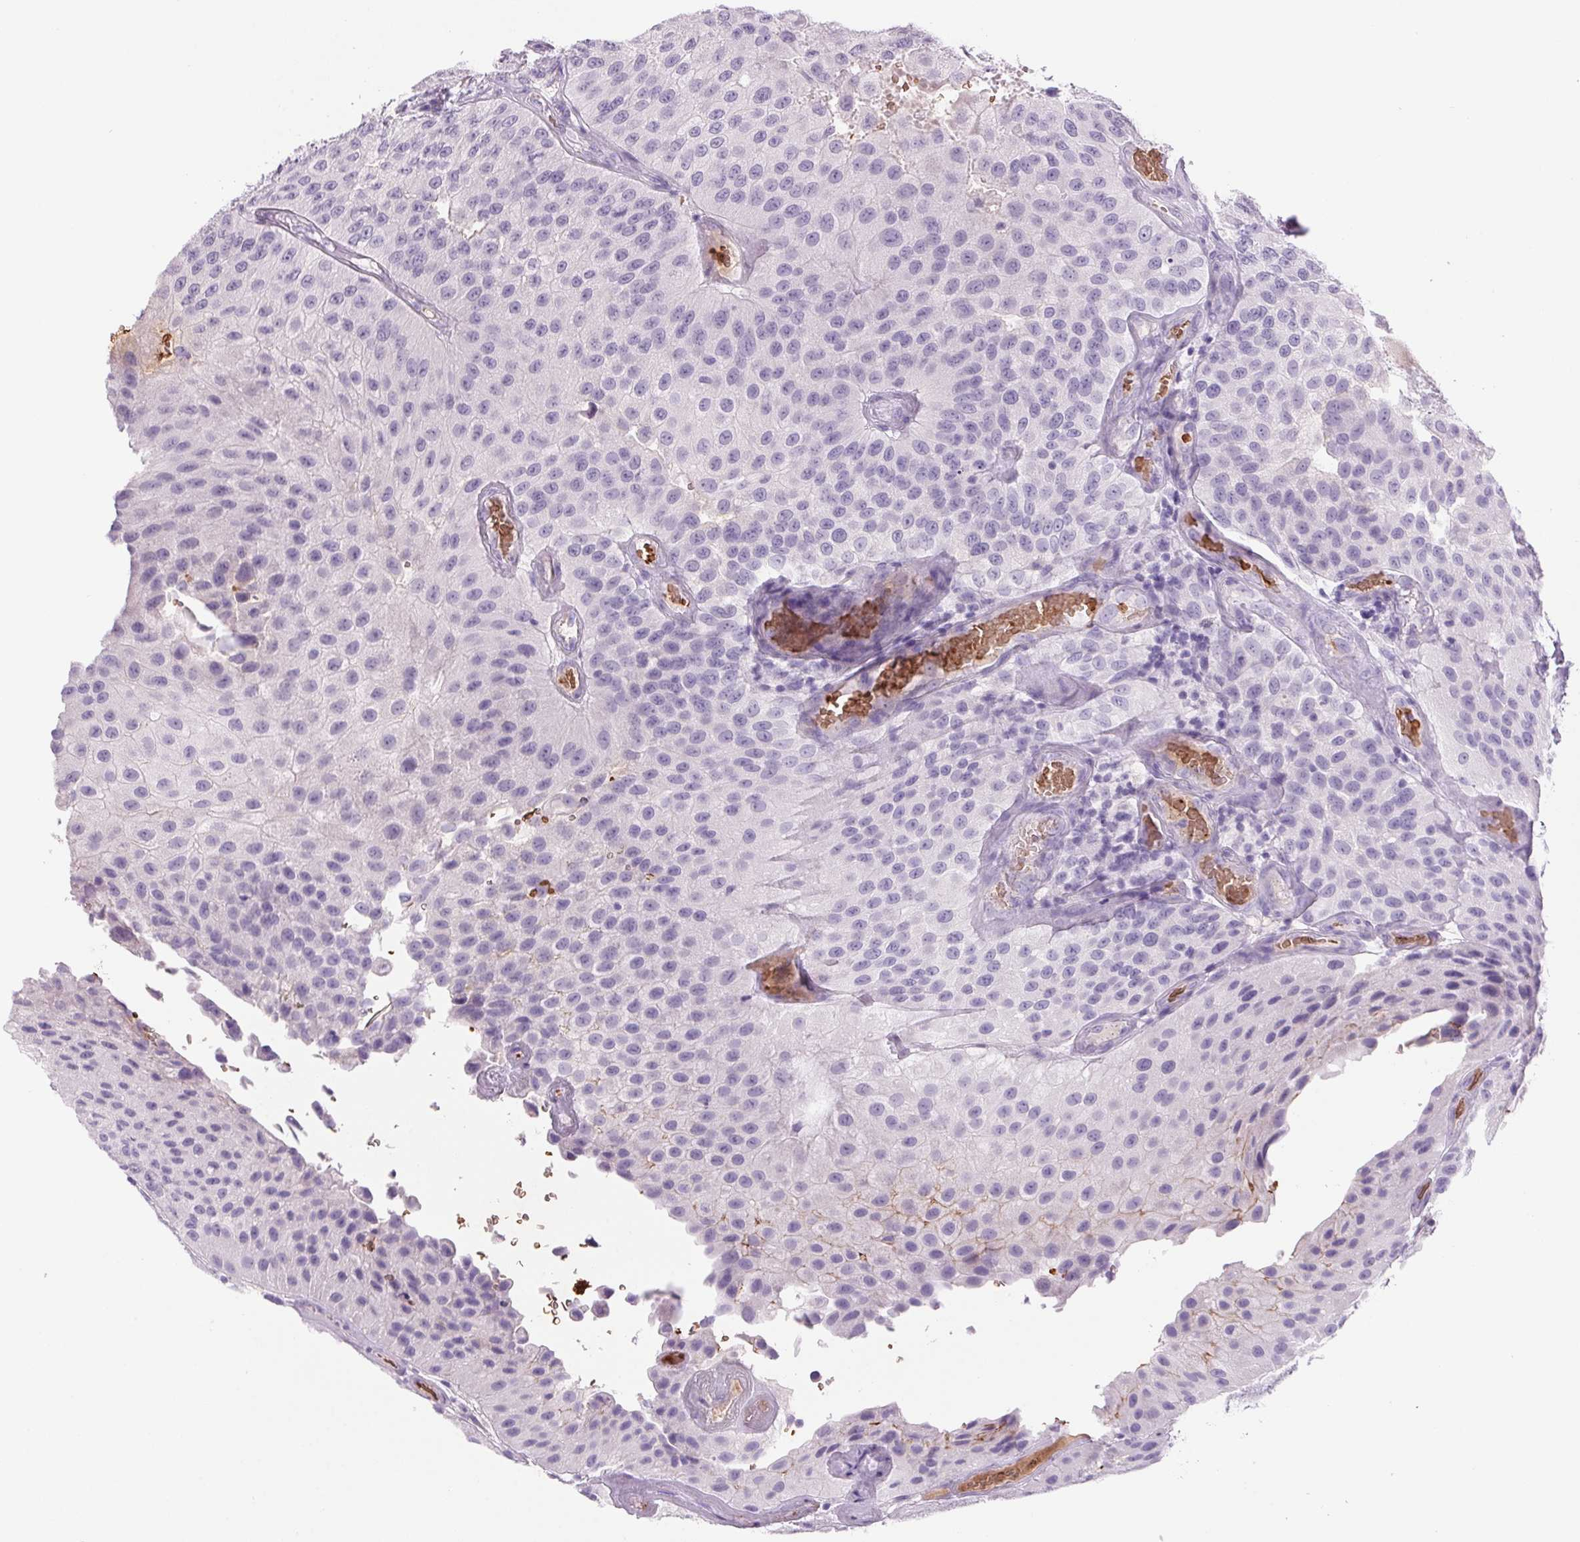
{"staining": {"intensity": "negative", "quantity": "none", "location": "none"}, "tissue": "urothelial cancer", "cell_type": "Tumor cells", "image_type": "cancer", "snomed": [{"axis": "morphology", "description": "Urothelial carcinoma, NOS"}, {"axis": "topography", "description": "Urinary bladder"}], "caption": "This is an immunohistochemistry histopathology image of human urothelial cancer. There is no expression in tumor cells.", "gene": "HBQ1", "patient": {"sex": "male", "age": 87}}